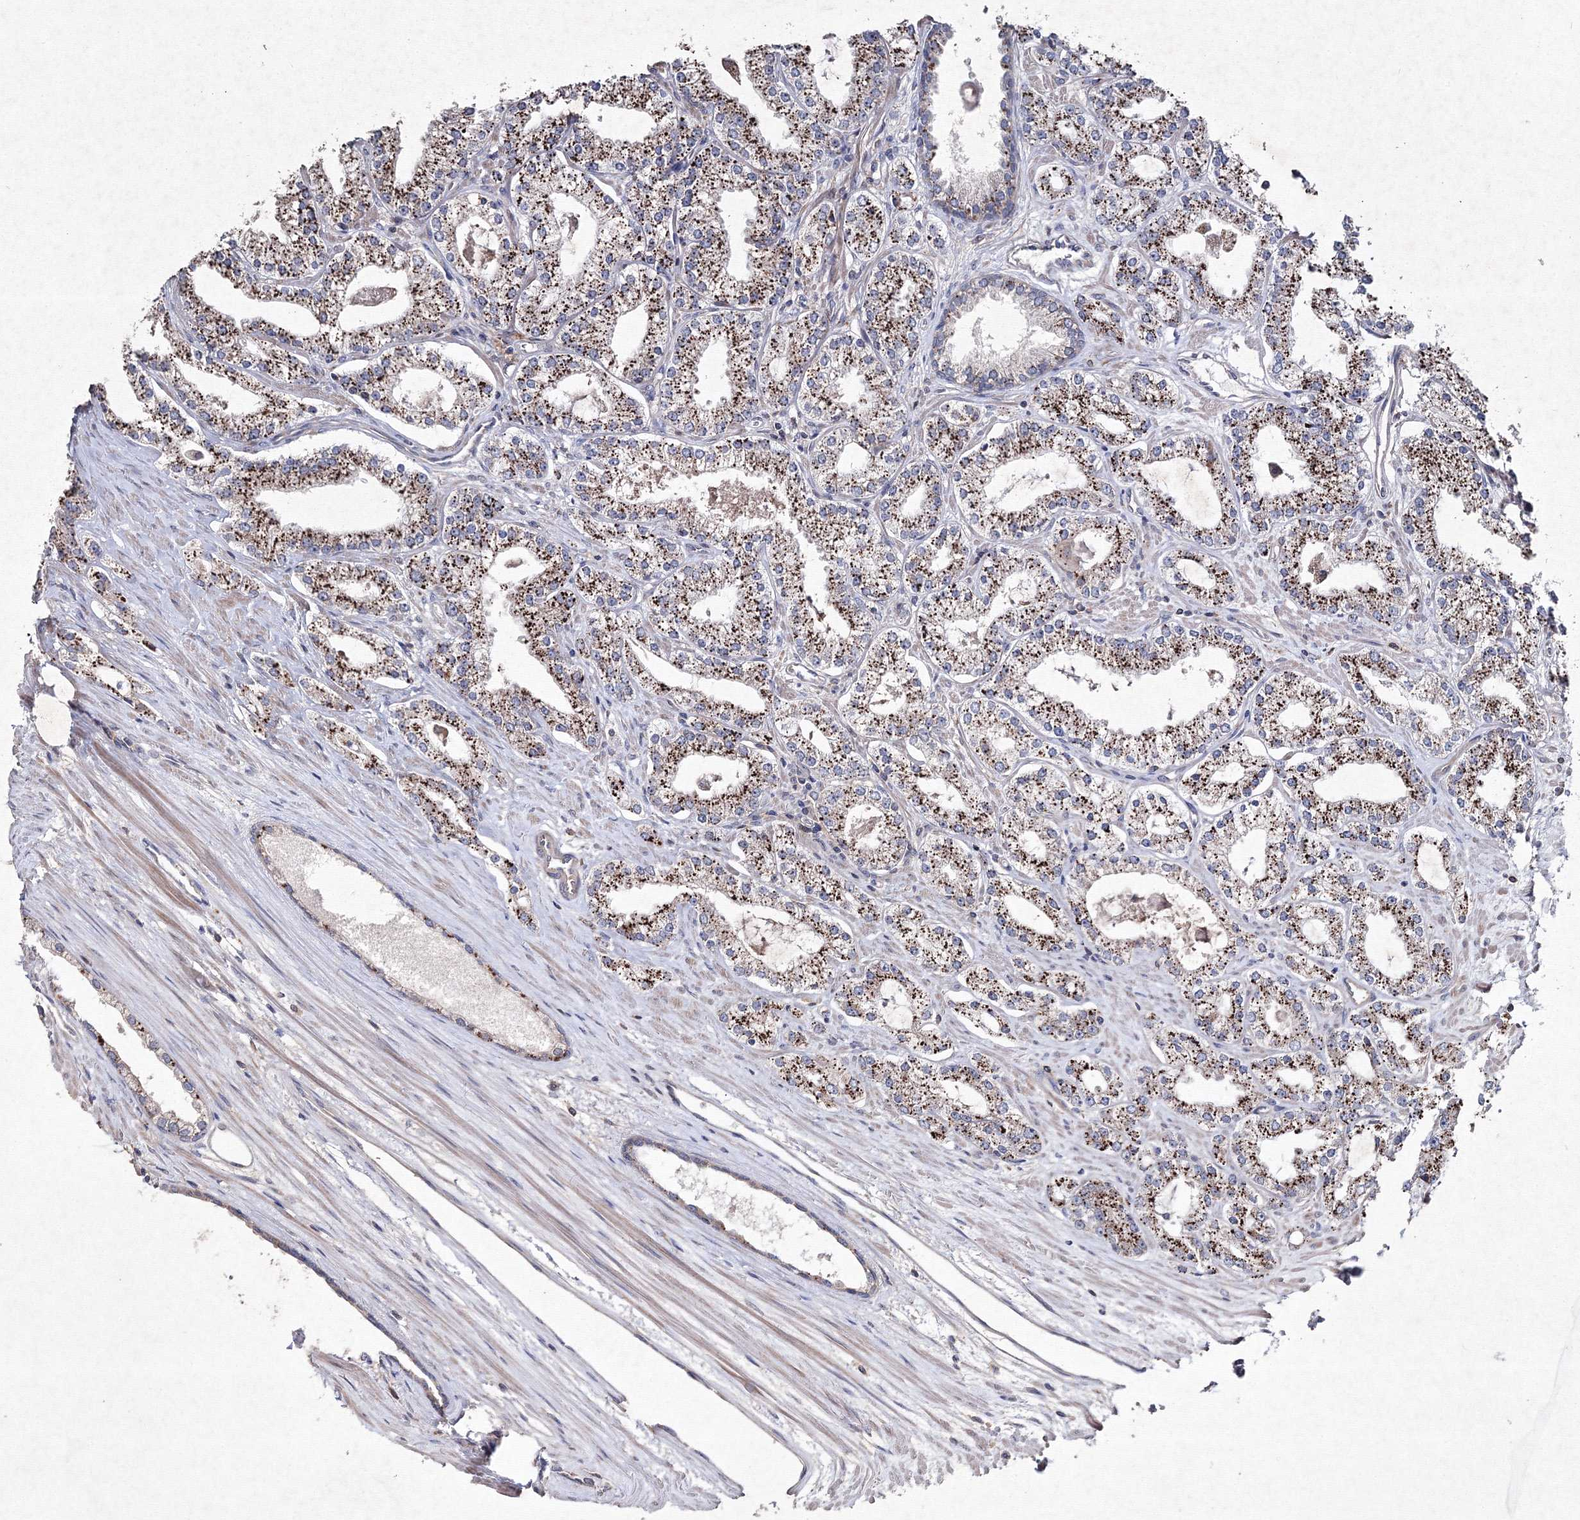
{"staining": {"intensity": "strong", "quantity": ">75%", "location": "cytoplasmic/membranous"}, "tissue": "prostate cancer", "cell_type": "Tumor cells", "image_type": "cancer", "snomed": [{"axis": "morphology", "description": "Adenocarcinoma, Low grade"}, {"axis": "topography", "description": "Prostate"}], "caption": "Strong cytoplasmic/membranous expression is appreciated in about >75% of tumor cells in prostate low-grade adenocarcinoma.", "gene": "GFM1", "patient": {"sex": "male", "age": 69}}